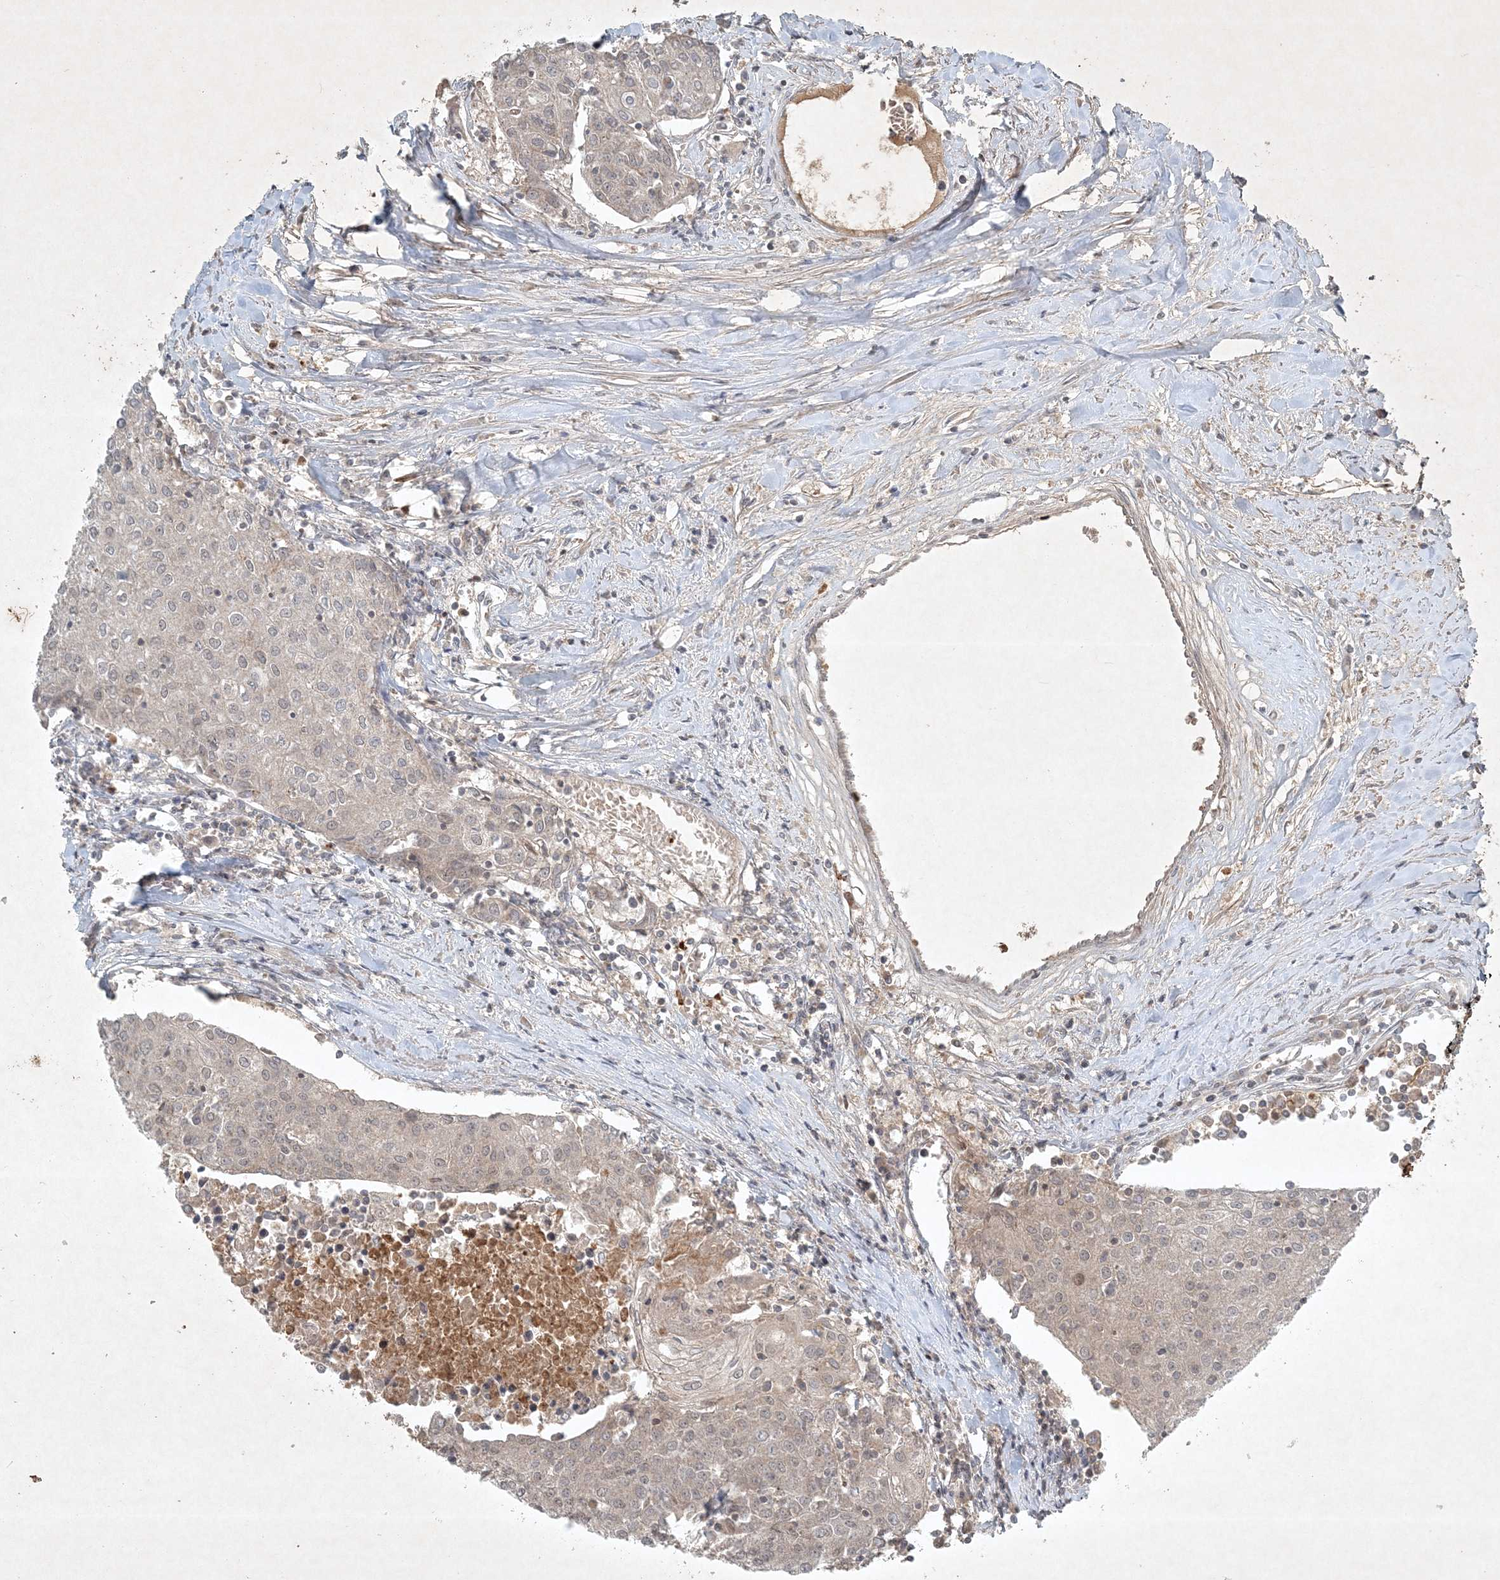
{"staining": {"intensity": "negative", "quantity": "none", "location": "none"}, "tissue": "urothelial cancer", "cell_type": "Tumor cells", "image_type": "cancer", "snomed": [{"axis": "morphology", "description": "Urothelial carcinoma, High grade"}, {"axis": "topography", "description": "Urinary bladder"}], "caption": "The micrograph demonstrates no significant staining in tumor cells of urothelial cancer.", "gene": "TNFAIP6", "patient": {"sex": "female", "age": 85}}